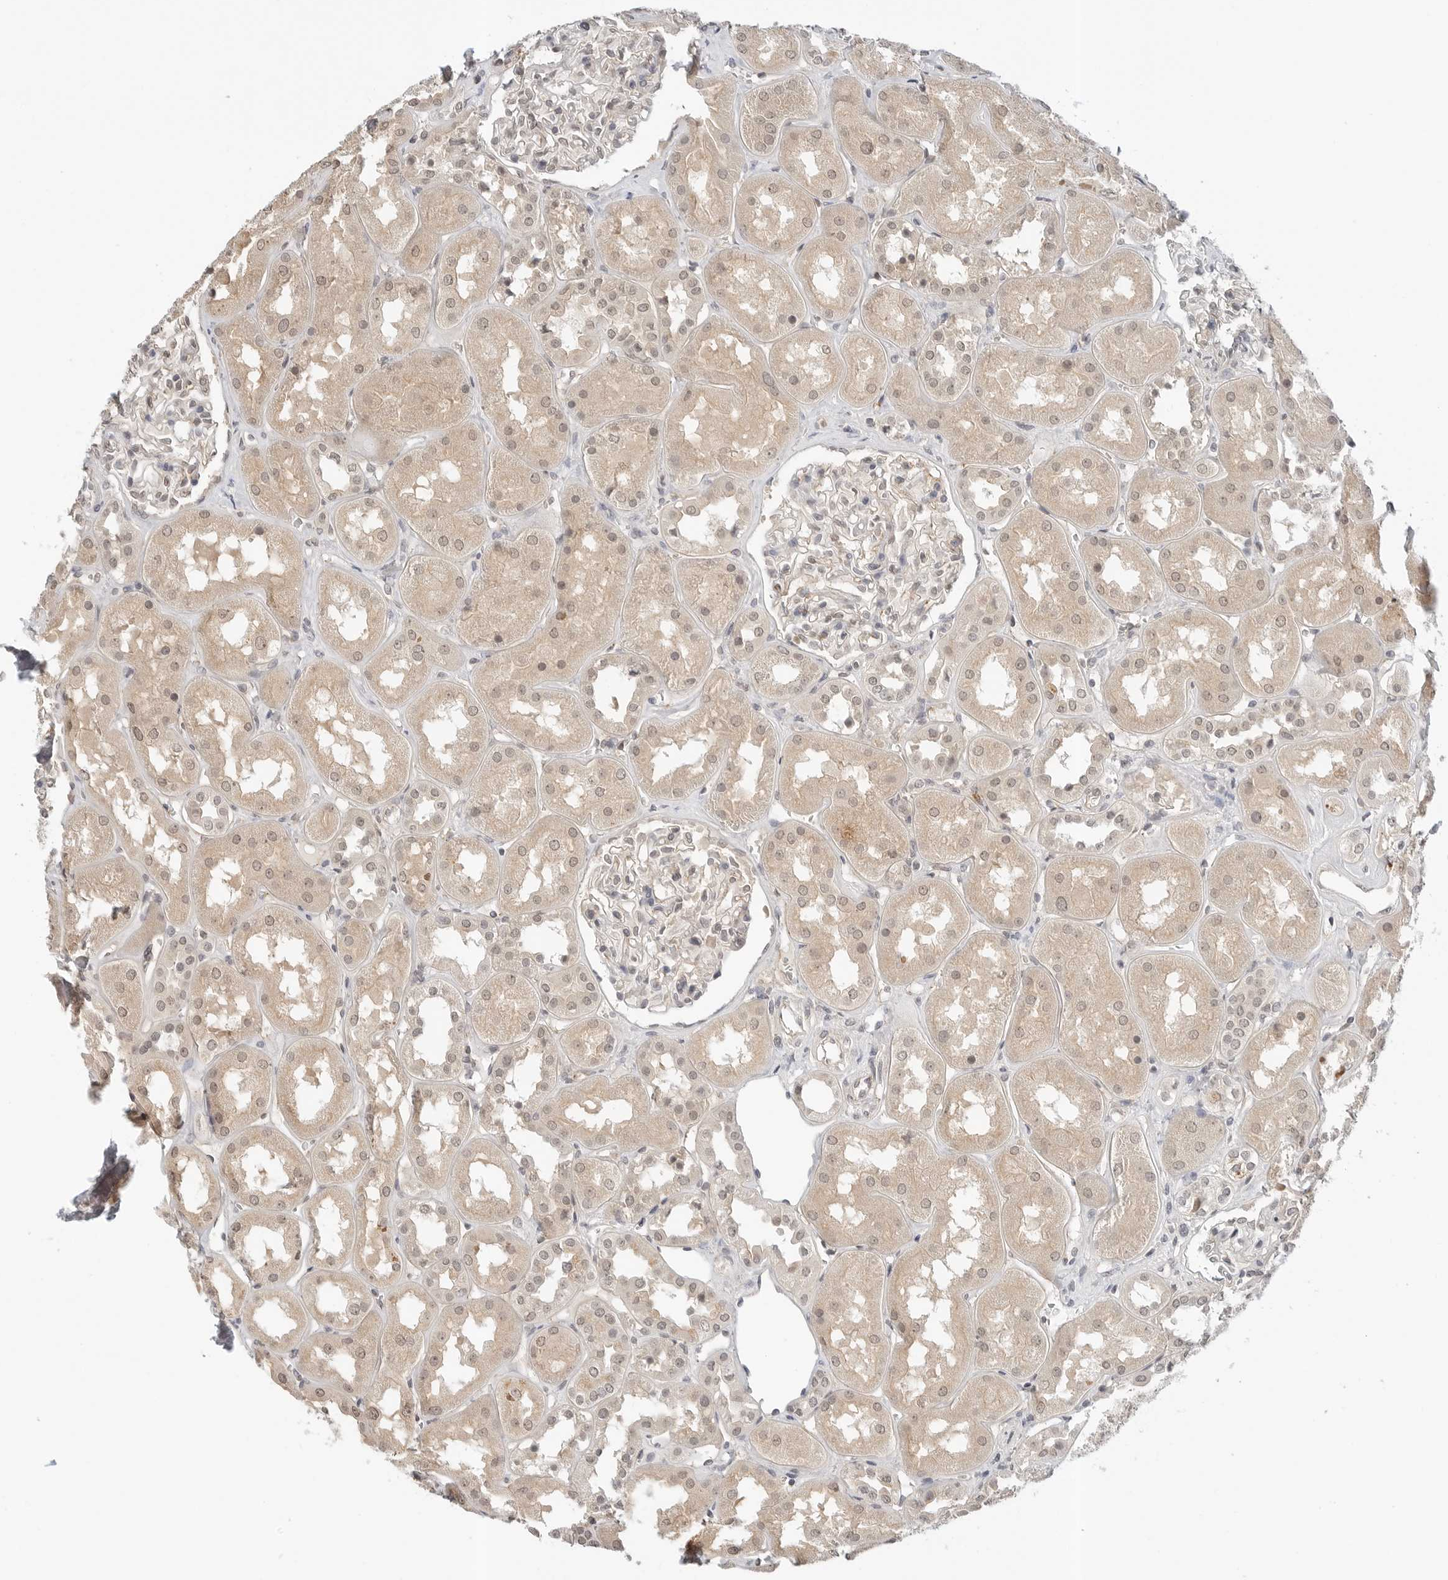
{"staining": {"intensity": "negative", "quantity": "none", "location": "none"}, "tissue": "kidney", "cell_type": "Cells in glomeruli", "image_type": "normal", "snomed": [{"axis": "morphology", "description": "Normal tissue, NOS"}, {"axis": "topography", "description": "Kidney"}], "caption": "The micrograph displays no staining of cells in glomeruli in normal kidney. (IHC, brightfield microscopy, high magnification).", "gene": "IL24", "patient": {"sex": "male", "age": 70}}